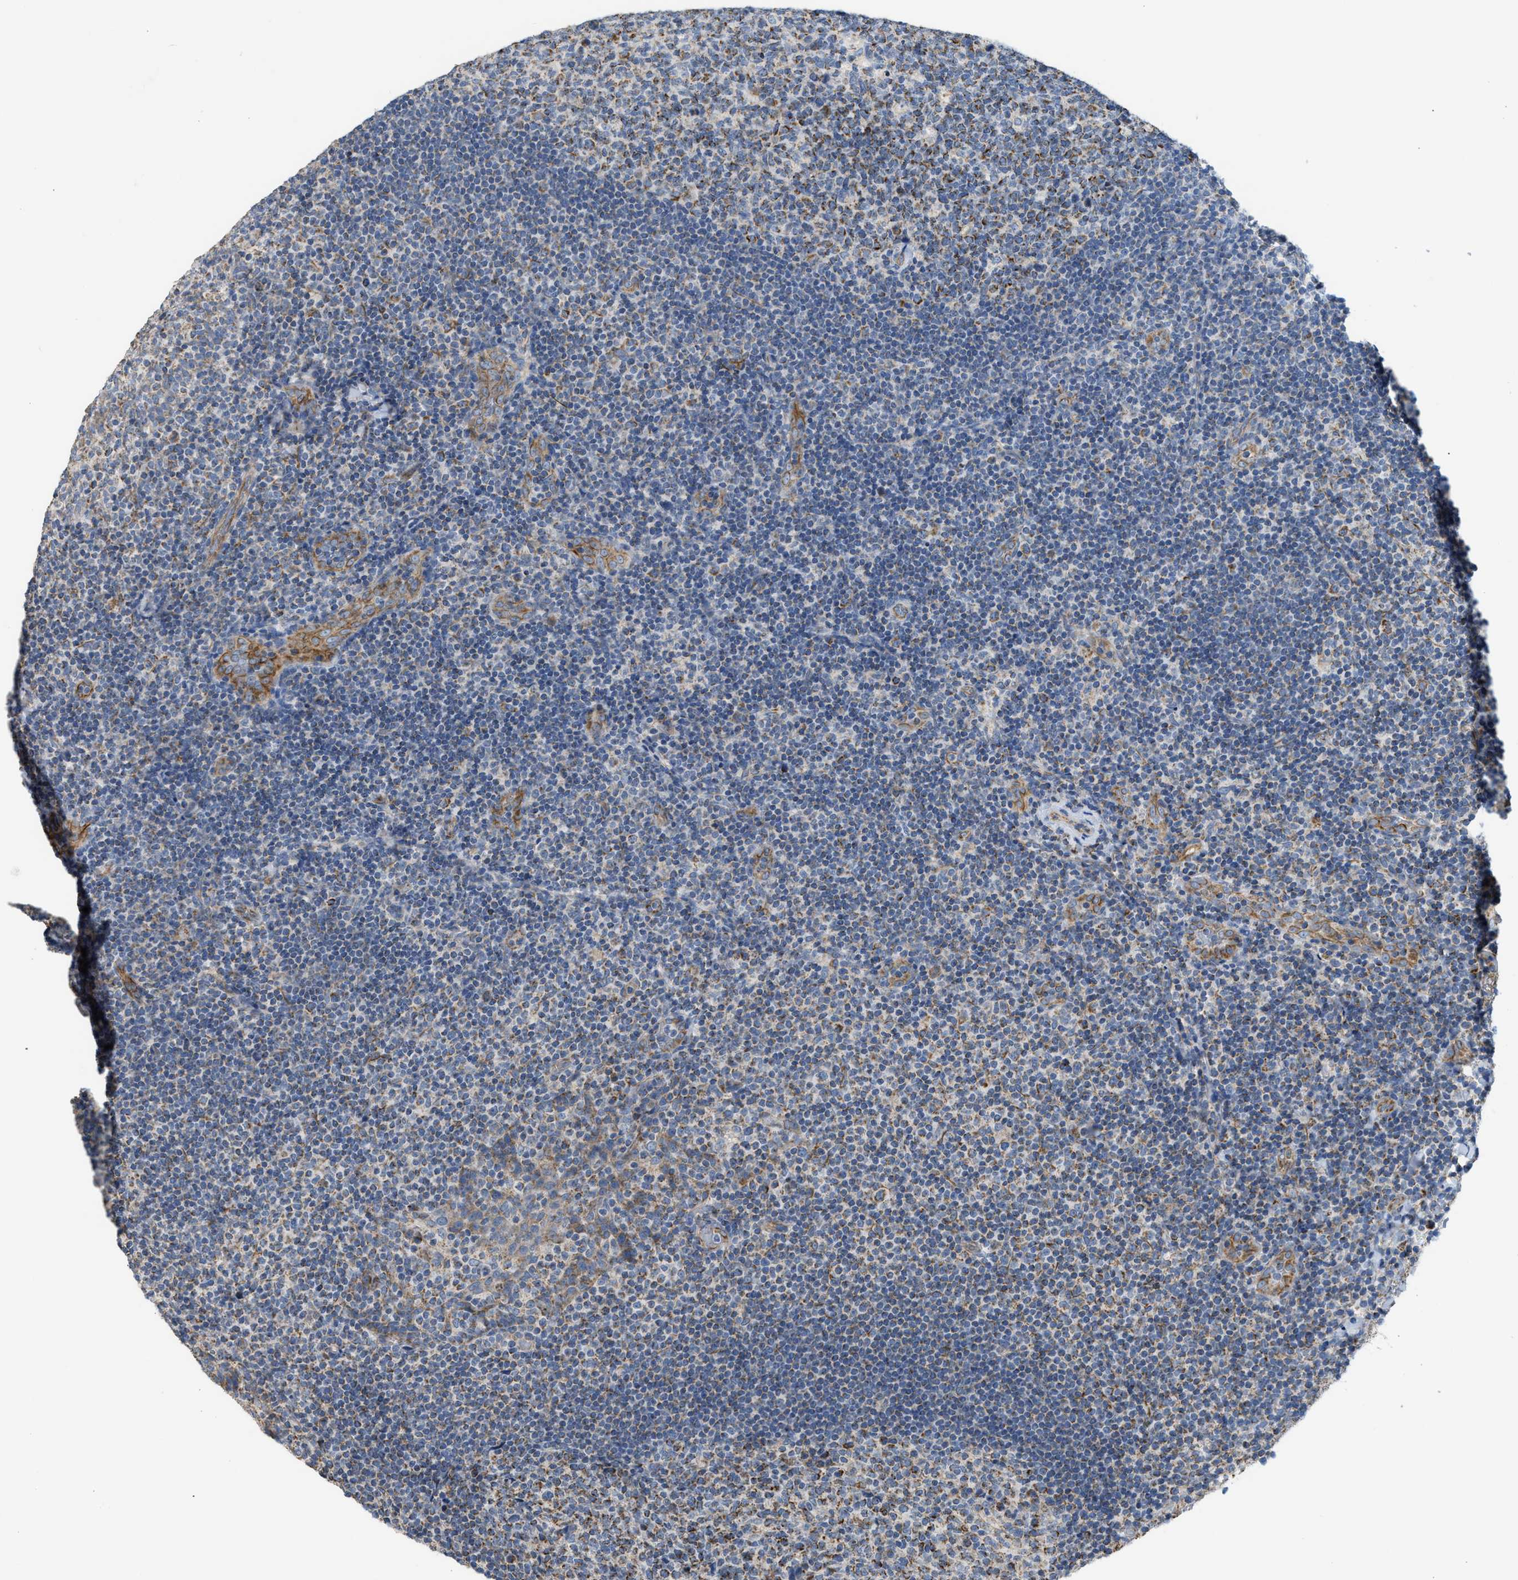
{"staining": {"intensity": "strong", "quantity": "25%-75%", "location": "cytoplasmic/membranous"}, "tissue": "tonsil", "cell_type": "Germinal center cells", "image_type": "normal", "snomed": [{"axis": "morphology", "description": "Normal tissue, NOS"}, {"axis": "topography", "description": "Tonsil"}], "caption": "The immunohistochemical stain labels strong cytoplasmic/membranous expression in germinal center cells of normal tonsil. Using DAB (brown) and hematoxylin (blue) stains, captured at high magnification using brightfield microscopy.", "gene": "GOT2", "patient": {"sex": "male", "age": 17}}